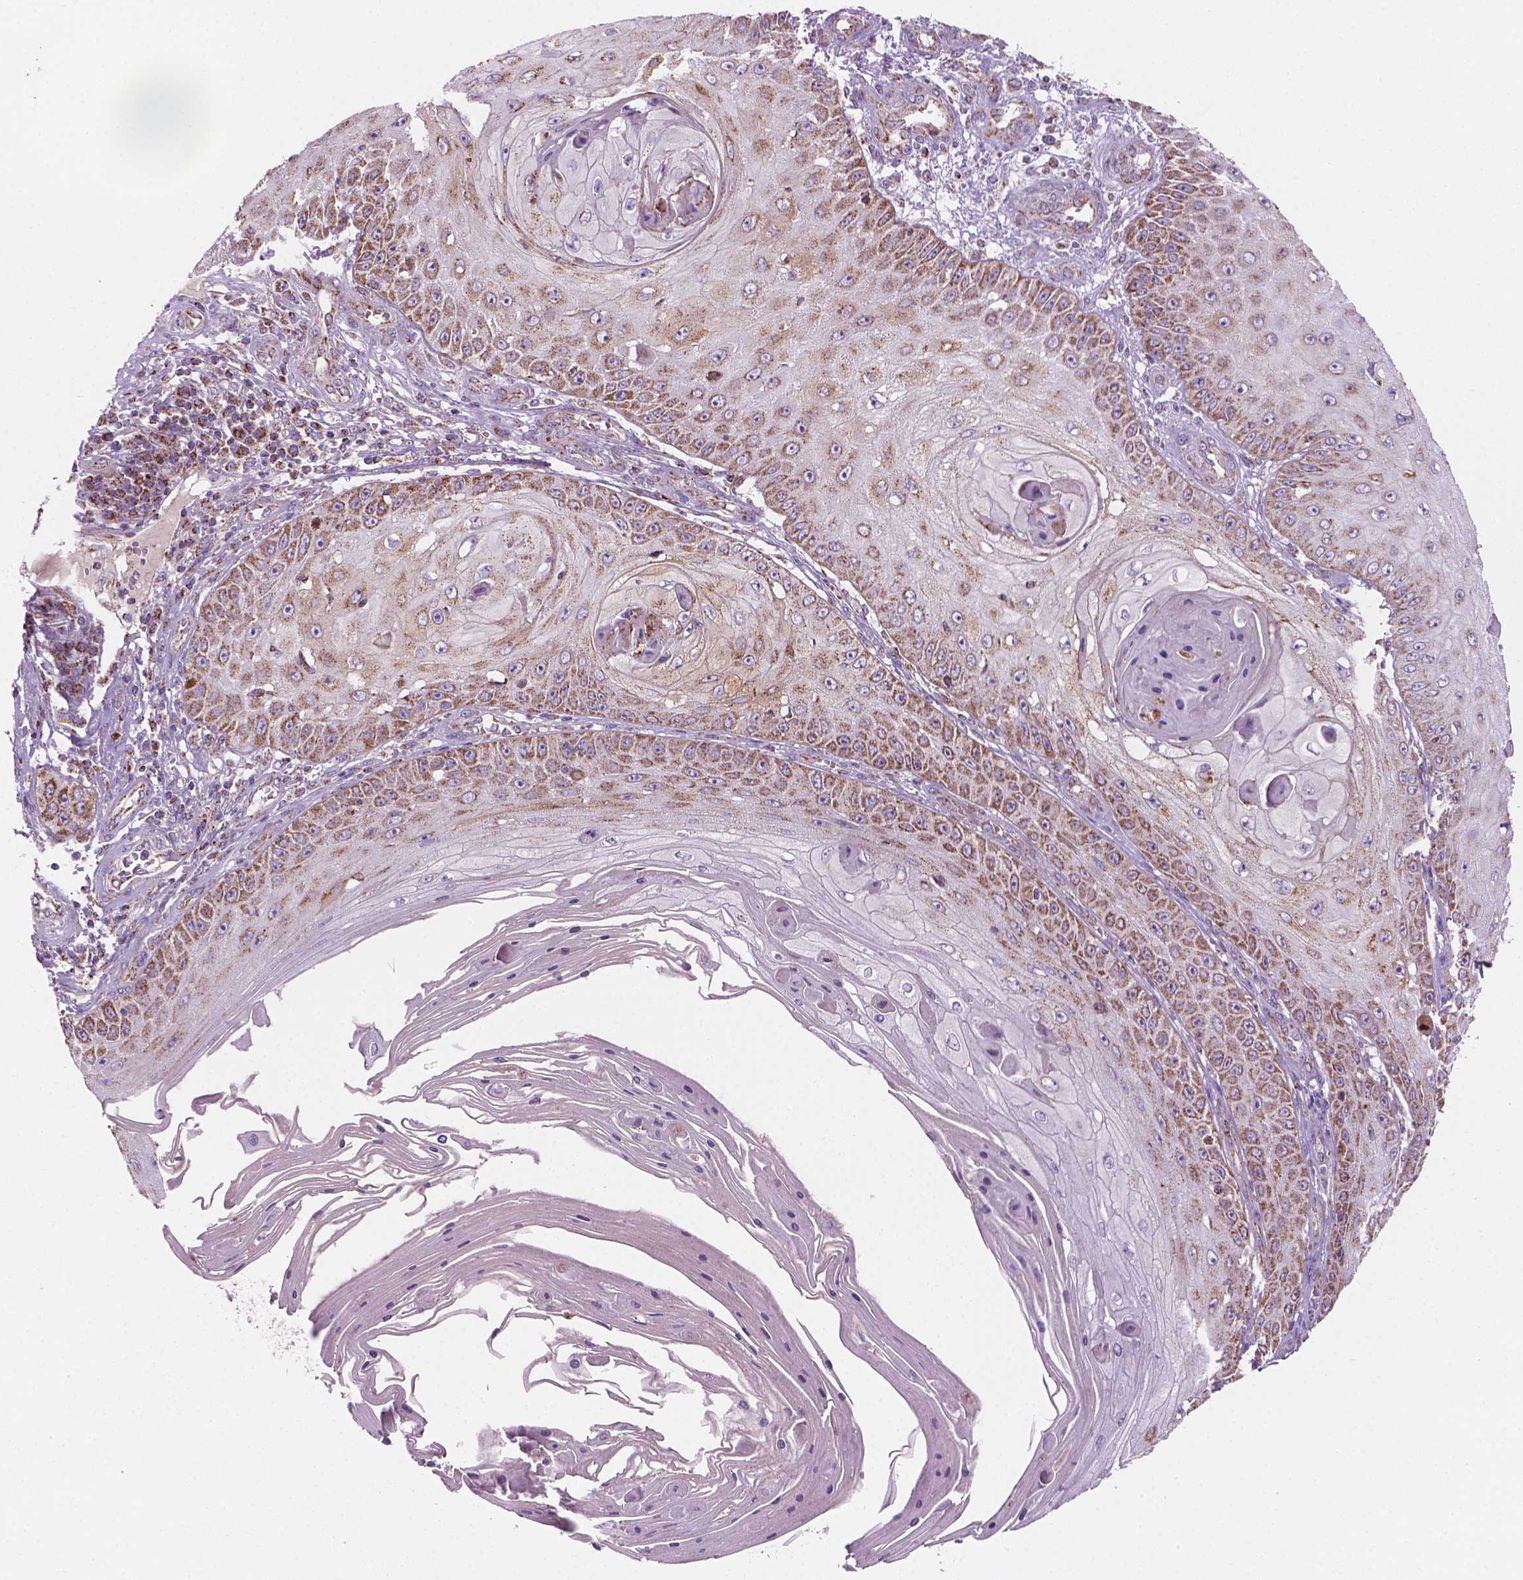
{"staining": {"intensity": "moderate", "quantity": ">75%", "location": "cytoplasmic/membranous"}, "tissue": "skin cancer", "cell_type": "Tumor cells", "image_type": "cancer", "snomed": [{"axis": "morphology", "description": "Squamous cell carcinoma, NOS"}, {"axis": "topography", "description": "Skin"}], "caption": "IHC staining of skin cancer (squamous cell carcinoma), which shows medium levels of moderate cytoplasmic/membranous expression in about >75% of tumor cells indicating moderate cytoplasmic/membranous protein positivity. The staining was performed using DAB (brown) for protein detection and nuclei were counterstained in hematoxylin (blue).", "gene": "PIBF1", "patient": {"sex": "male", "age": 70}}